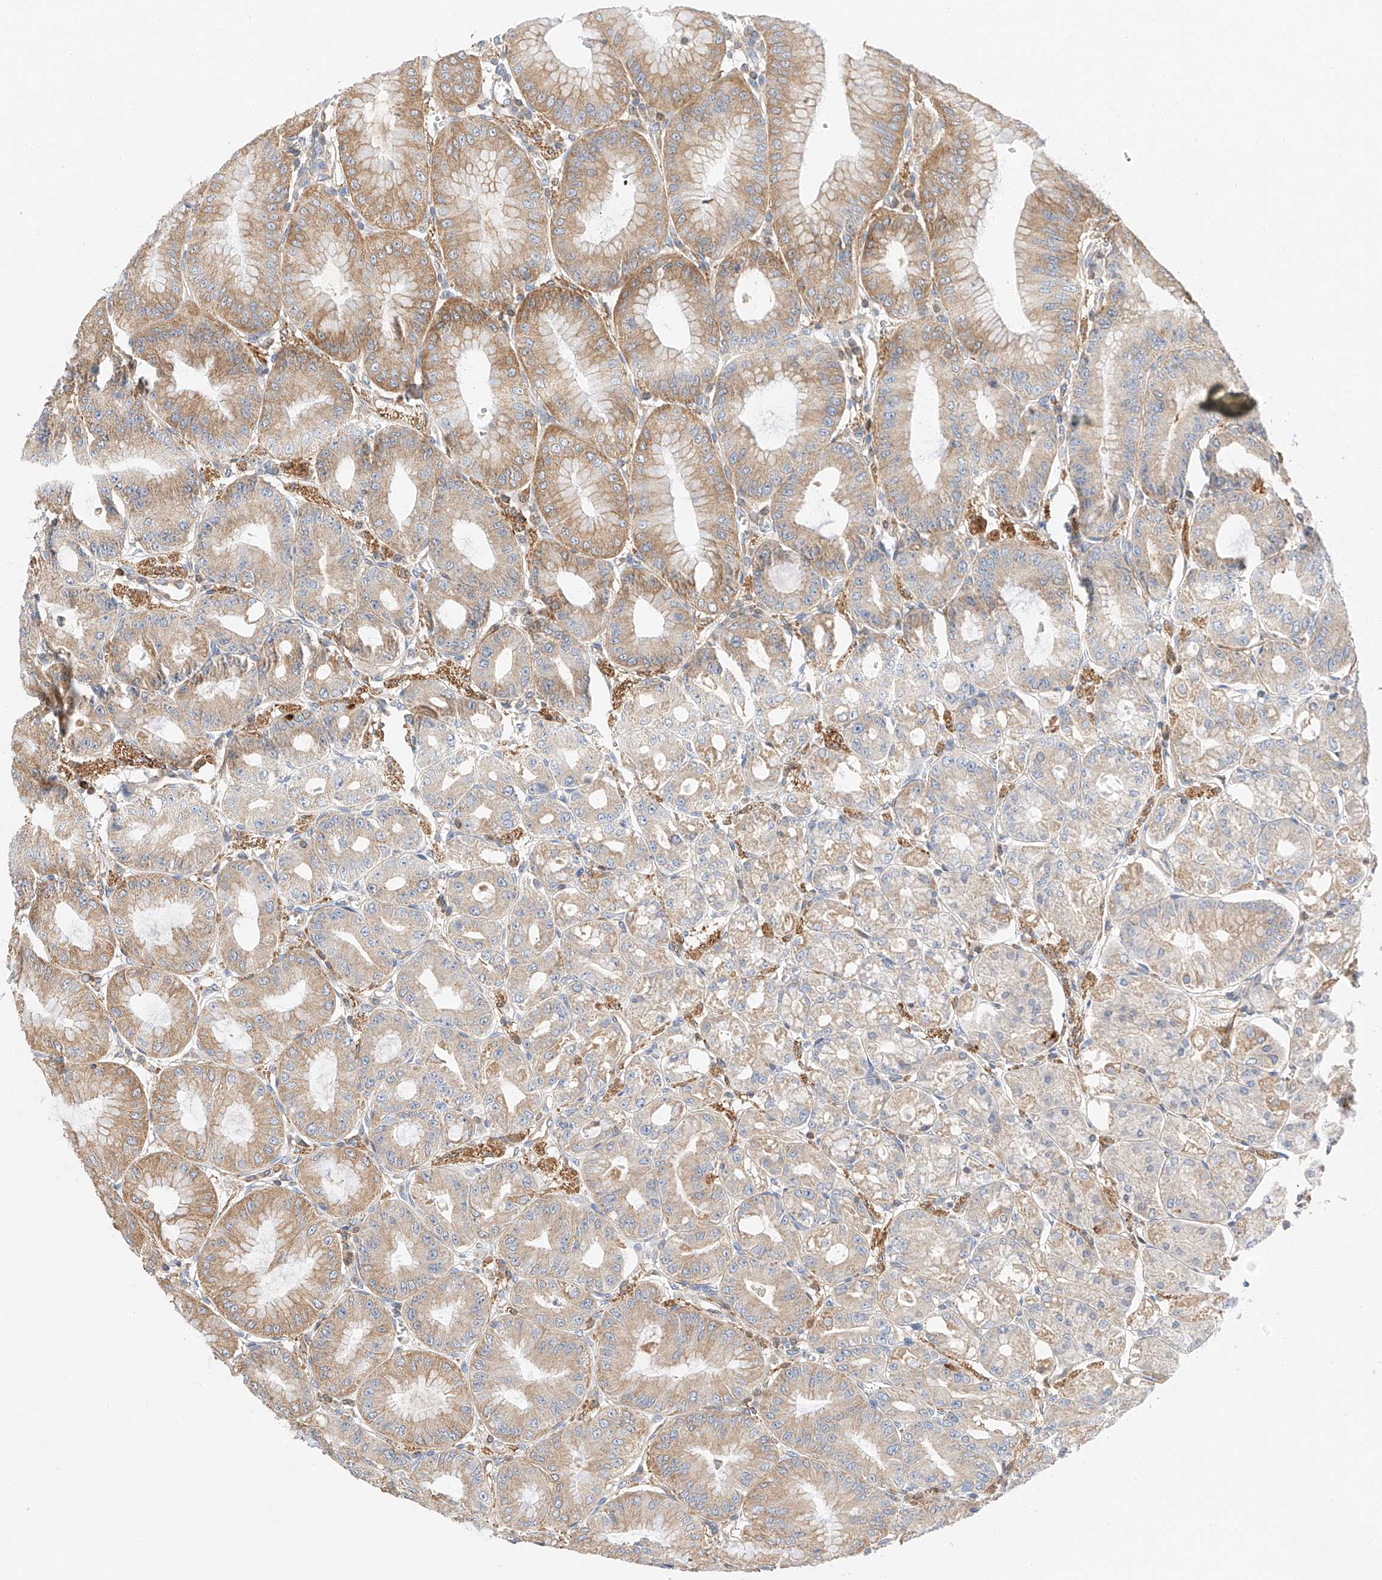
{"staining": {"intensity": "moderate", "quantity": ">75%", "location": "cytoplasmic/membranous"}, "tissue": "stomach", "cell_type": "Glandular cells", "image_type": "normal", "snomed": [{"axis": "morphology", "description": "Normal tissue, NOS"}, {"axis": "topography", "description": "Stomach, lower"}], "caption": "Immunohistochemistry (IHC) (DAB (3,3'-diaminobenzidine)) staining of benign human stomach shows moderate cytoplasmic/membranous protein positivity in approximately >75% of glandular cells.", "gene": "C6orf118", "patient": {"sex": "male", "age": 71}}